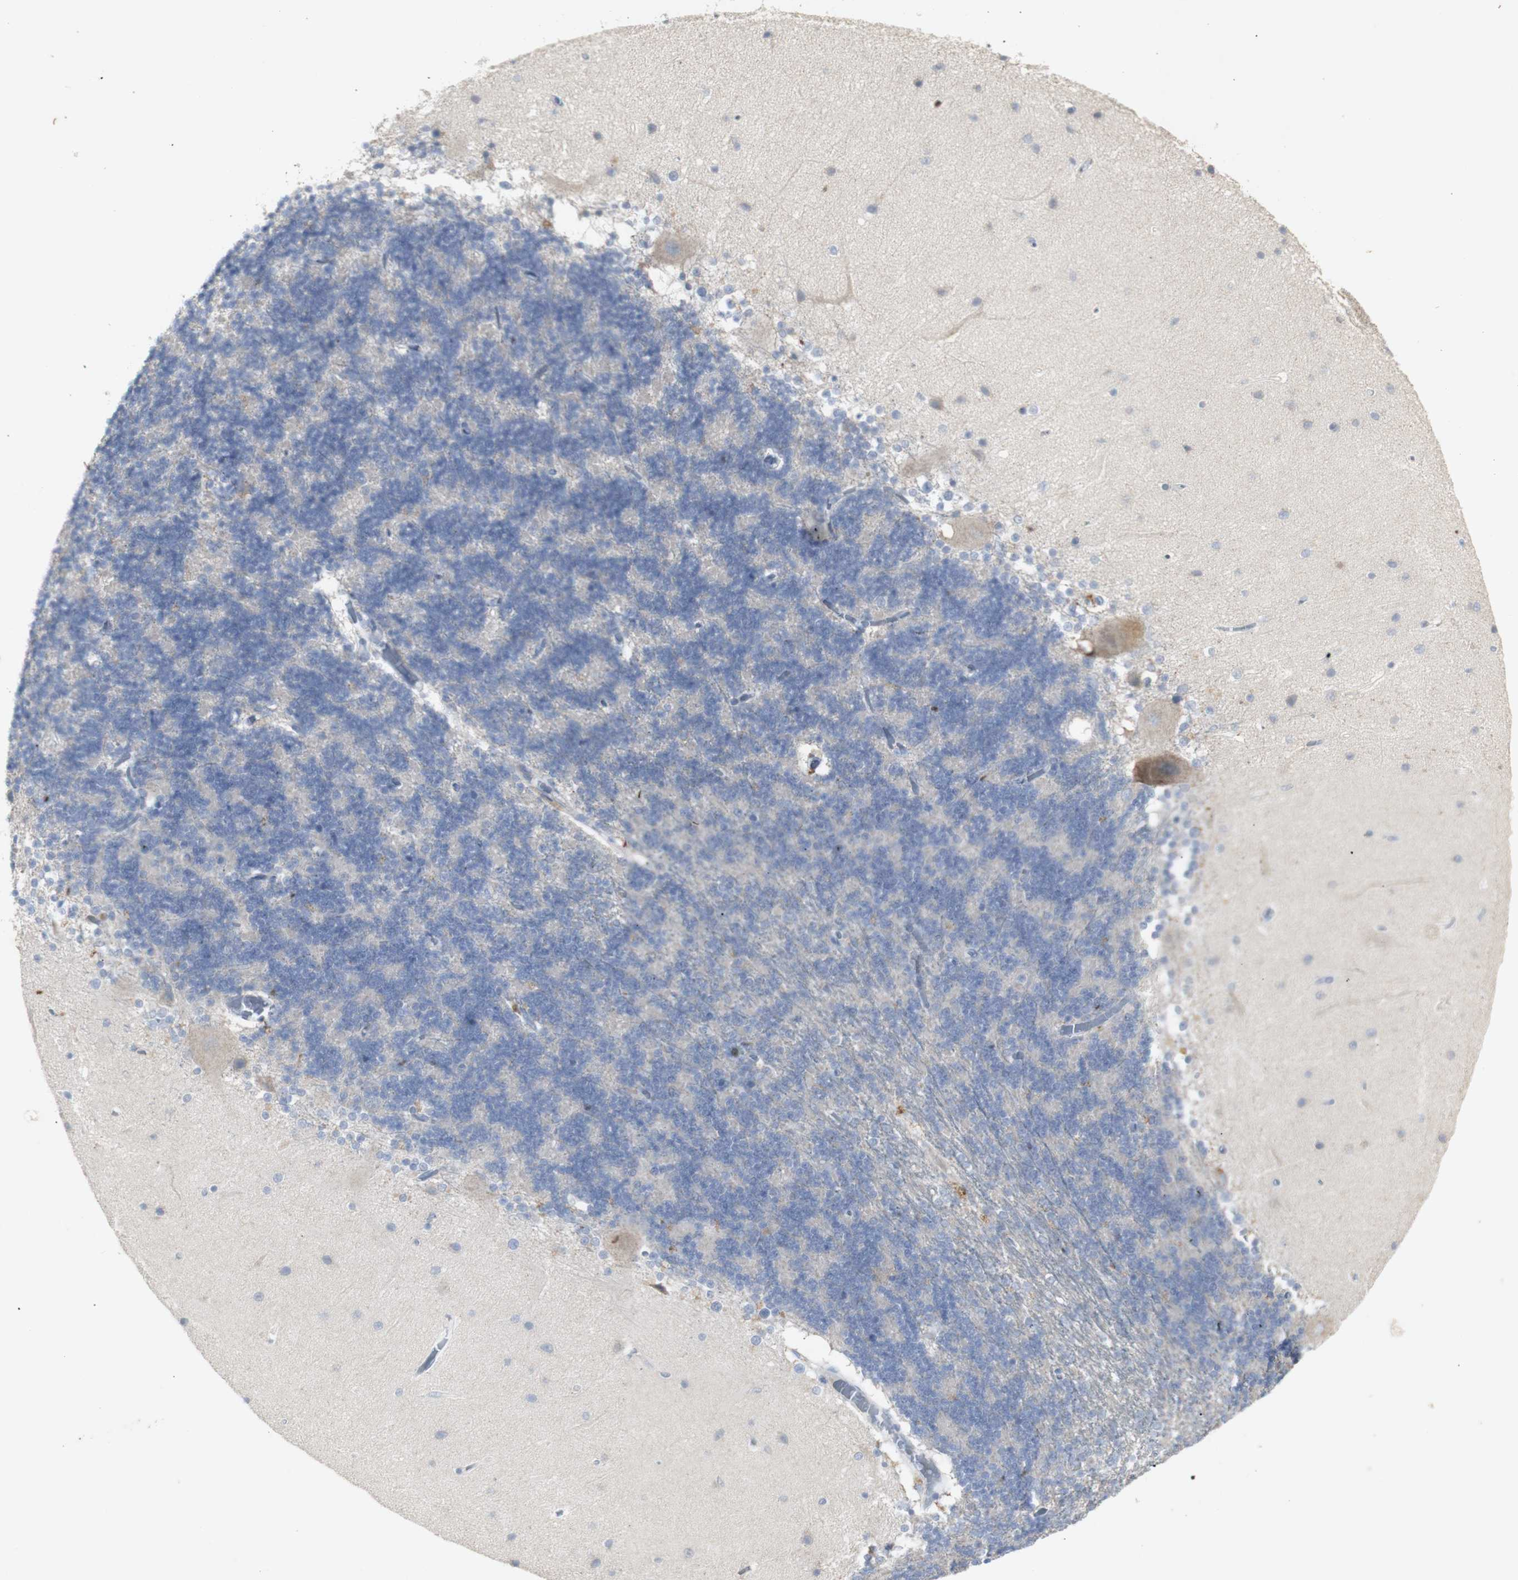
{"staining": {"intensity": "negative", "quantity": "none", "location": "none"}, "tissue": "cerebellum", "cell_type": "Cells in granular layer", "image_type": "normal", "snomed": [{"axis": "morphology", "description": "Normal tissue, NOS"}, {"axis": "topography", "description": "Cerebellum"}], "caption": "Micrograph shows no significant protein staining in cells in granular layer of unremarkable cerebellum. (Stains: DAB immunohistochemistry (IHC) with hematoxylin counter stain, Microscopy: brightfield microscopy at high magnification).", "gene": "INS", "patient": {"sex": "female", "age": 54}}